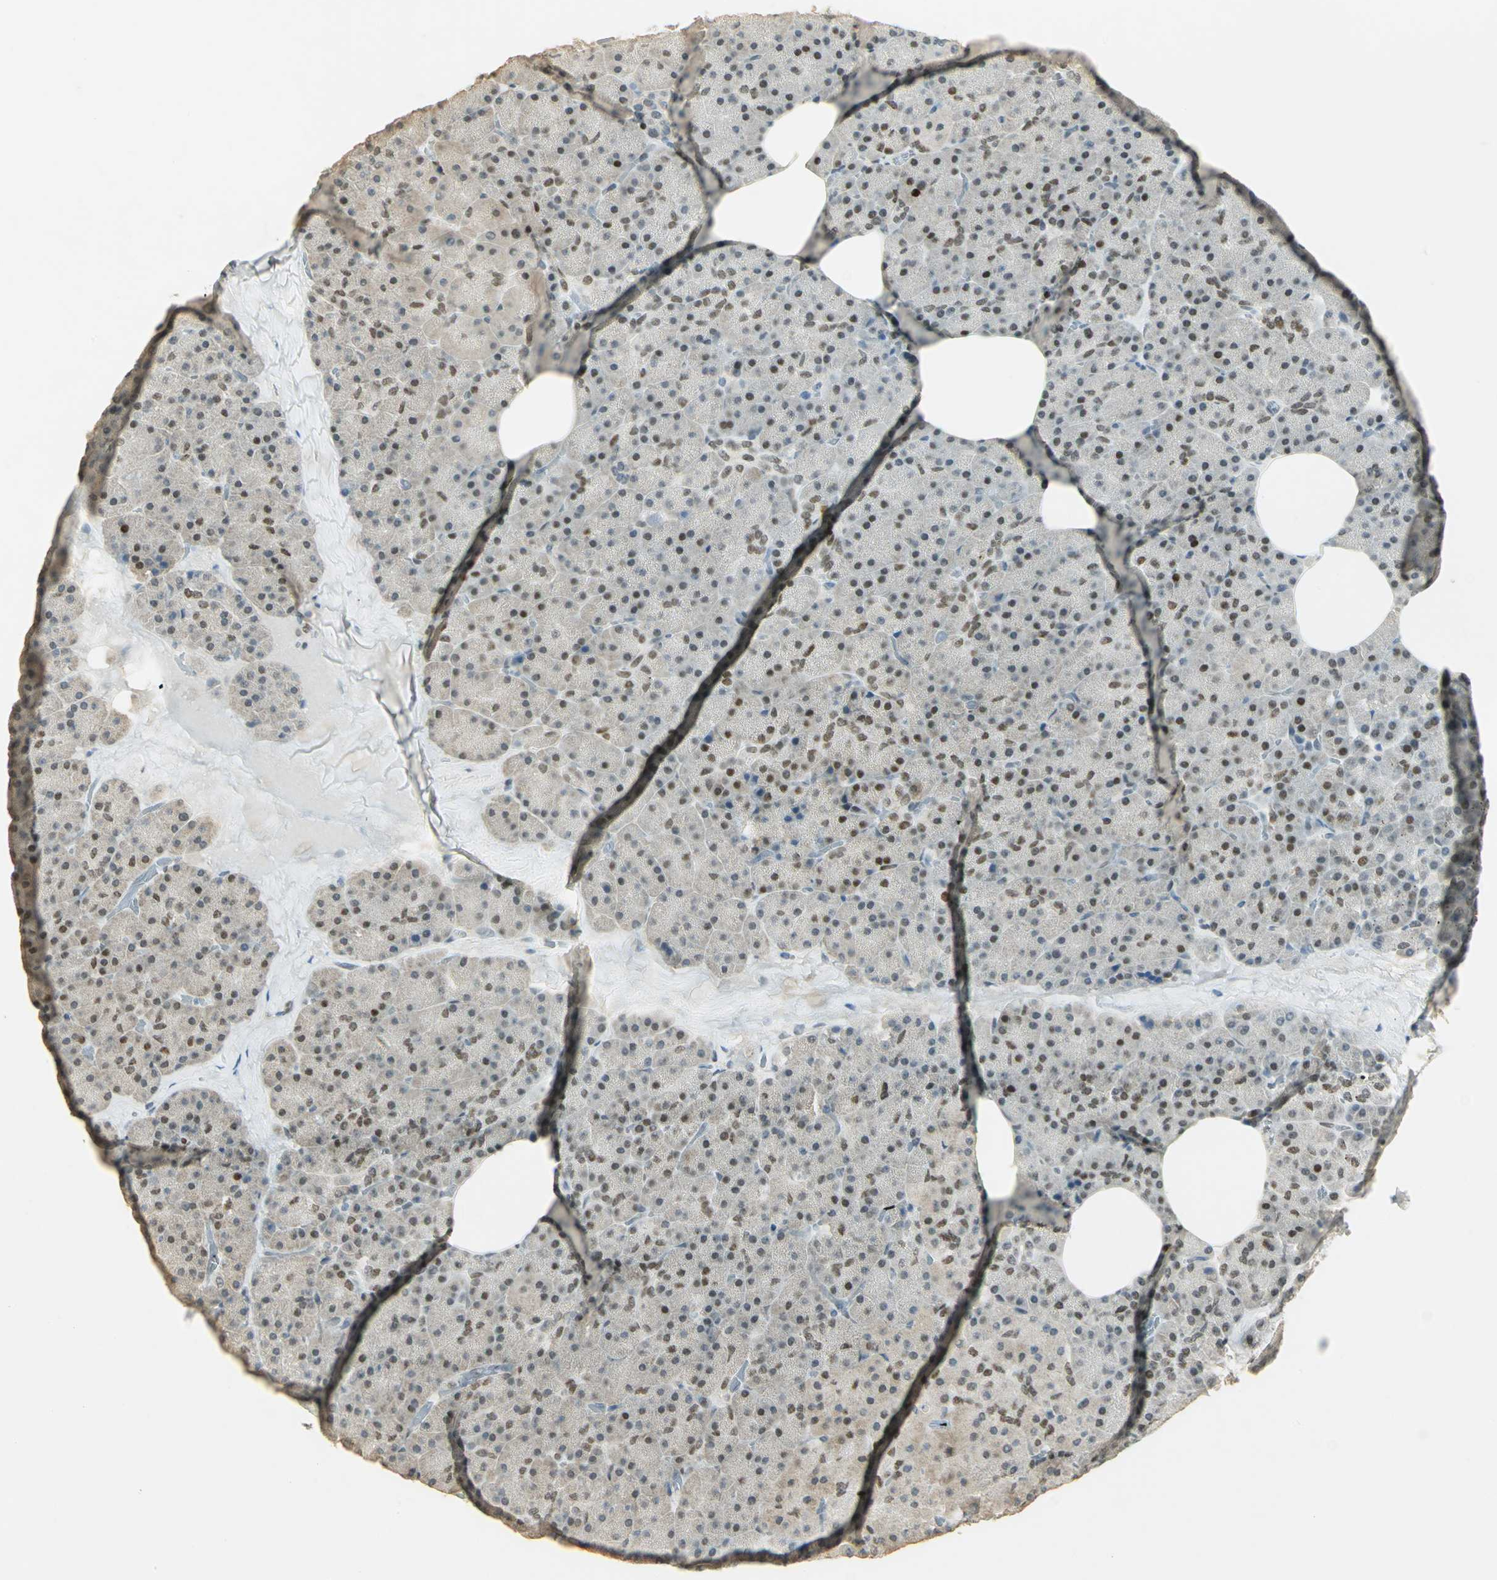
{"staining": {"intensity": "strong", "quantity": ">75%", "location": "nuclear"}, "tissue": "pancreas", "cell_type": "Exocrine glandular cells", "image_type": "normal", "snomed": [{"axis": "morphology", "description": "Normal tissue, NOS"}, {"axis": "topography", "description": "Pancreas"}], "caption": "Protein expression by IHC shows strong nuclear positivity in approximately >75% of exocrine glandular cells in benign pancreas.", "gene": "AK6", "patient": {"sex": "female", "age": 35}}